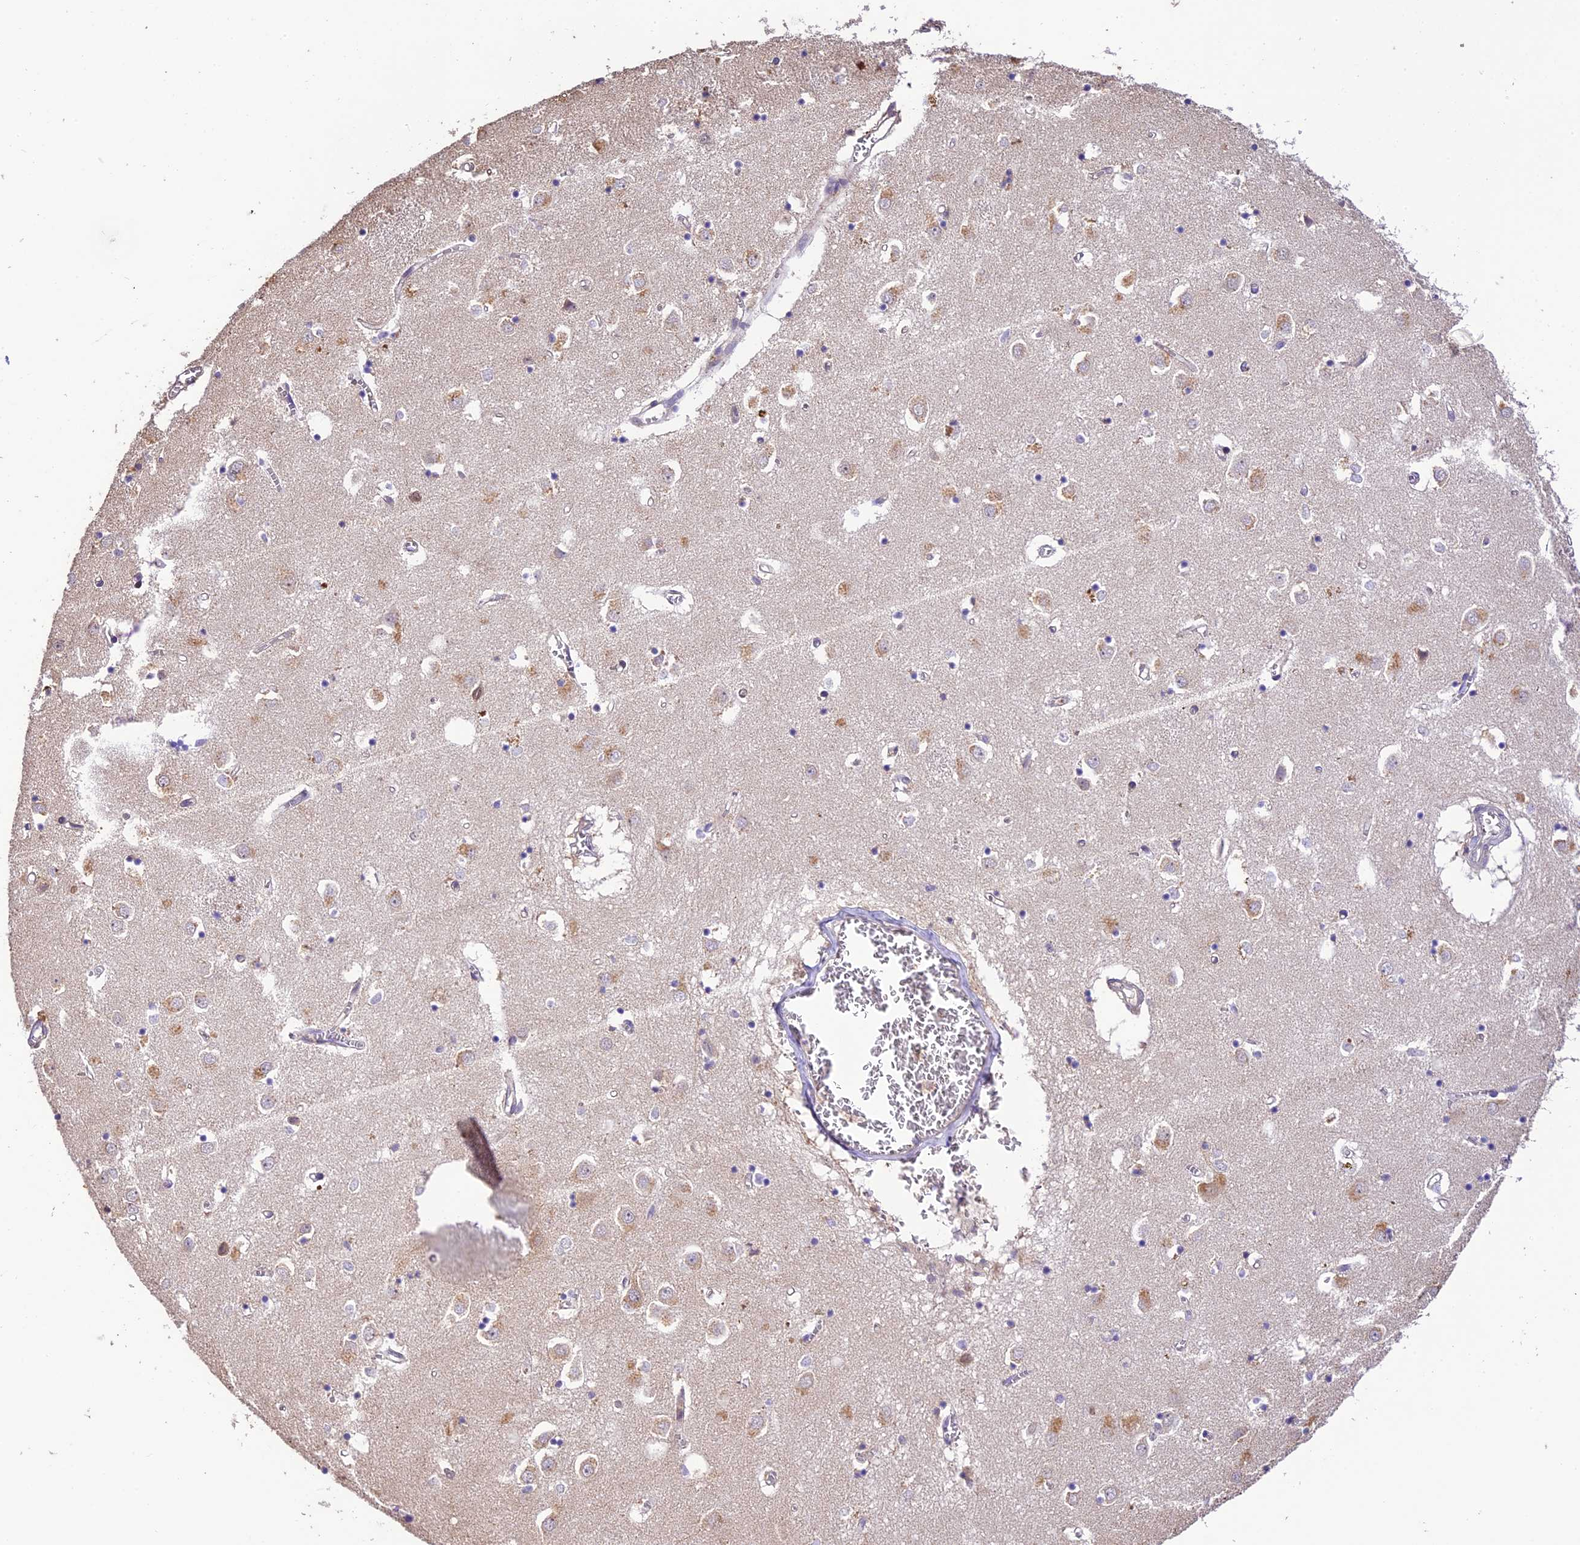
{"staining": {"intensity": "weak", "quantity": "<25%", "location": "cytoplasmic/membranous"}, "tissue": "caudate", "cell_type": "Glial cells", "image_type": "normal", "snomed": [{"axis": "morphology", "description": "Normal tissue, NOS"}, {"axis": "topography", "description": "Lateral ventricle wall"}], "caption": "Human caudate stained for a protein using IHC reveals no positivity in glial cells.", "gene": "DGKH", "patient": {"sex": "male", "age": 70}}